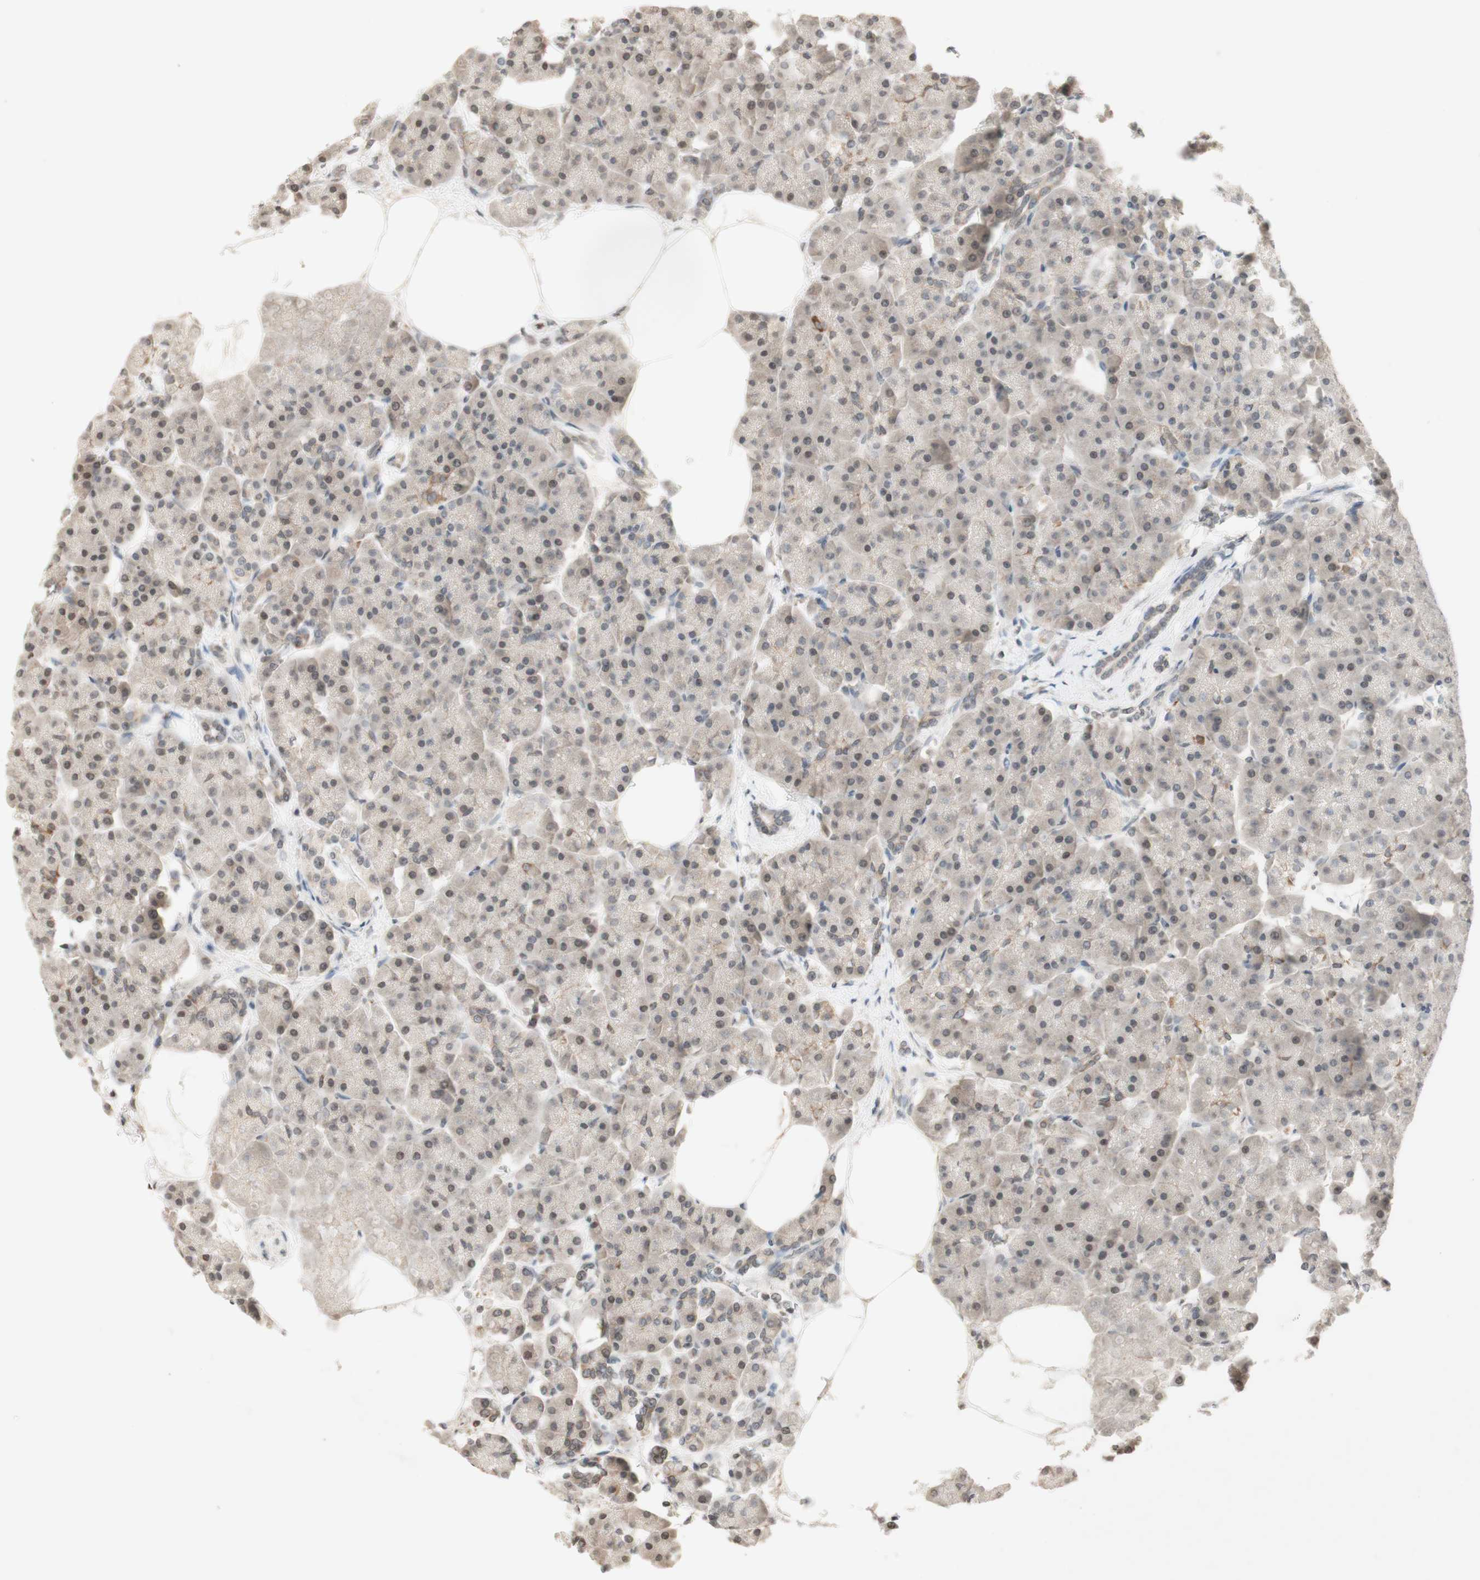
{"staining": {"intensity": "weak", "quantity": ">75%", "location": "cytoplasmic/membranous"}, "tissue": "pancreas", "cell_type": "Exocrine glandular cells", "image_type": "normal", "snomed": [{"axis": "morphology", "description": "Normal tissue, NOS"}, {"axis": "topography", "description": "Pancreas"}], "caption": "The micrograph reveals staining of normal pancreas, revealing weak cytoplasmic/membranous protein staining (brown color) within exocrine glandular cells. (Brightfield microscopy of DAB IHC at high magnification).", "gene": "GLI1", "patient": {"sex": "female", "age": 70}}